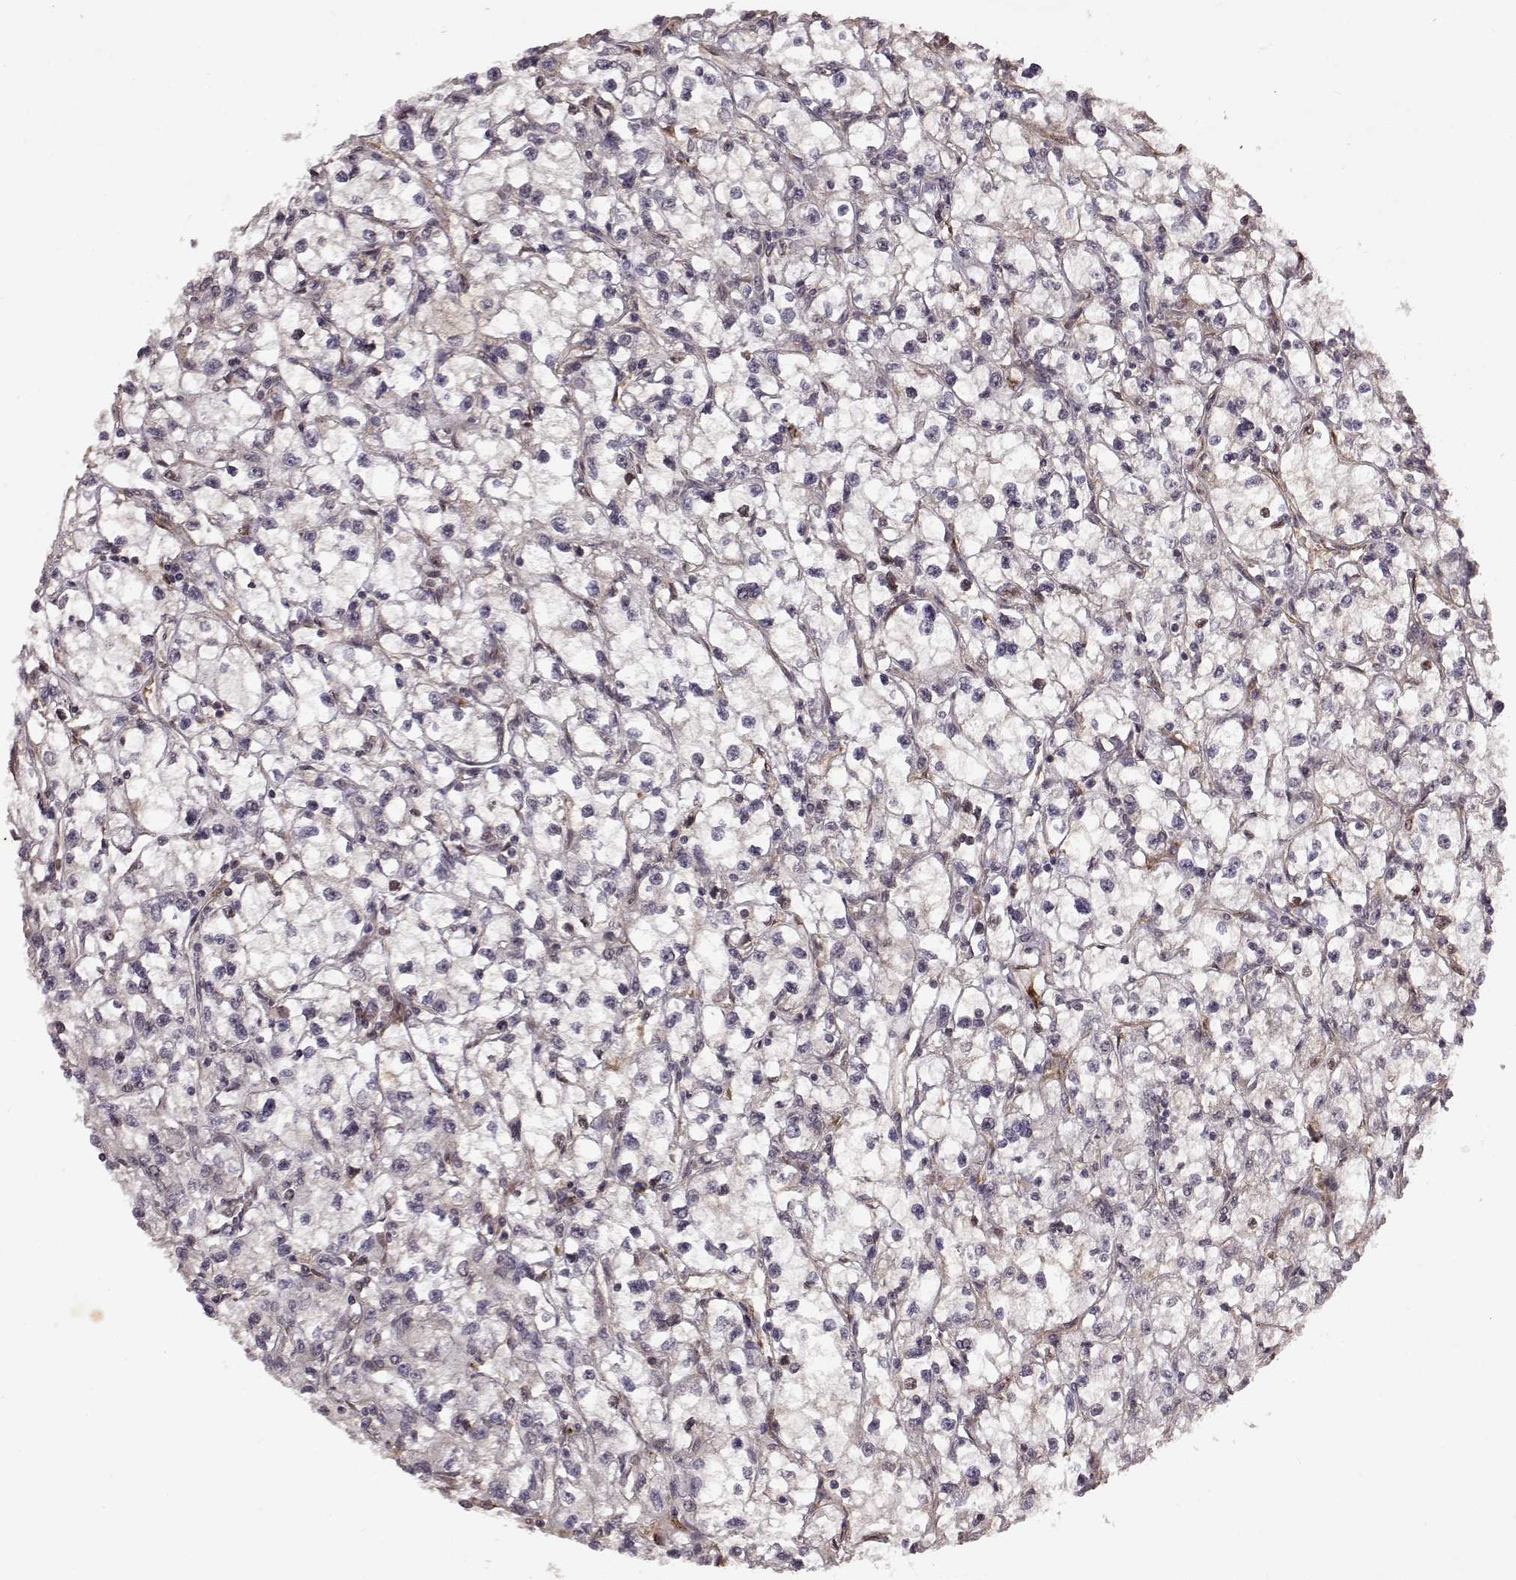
{"staining": {"intensity": "negative", "quantity": "none", "location": "none"}, "tissue": "renal cancer", "cell_type": "Tumor cells", "image_type": "cancer", "snomed": [{"axis": "morphology", "description": "Adenocarcinoma, NOS"}, {"axis": "topography", "description": "Kidney"}], "caption": "The immunohistochemistry photomicrograph has no significant positivity in tumor cells of adenocarcinoma (renal) tissue.", "gene": "FSTL1", "patient": {"sex": "male", "age": 67}}